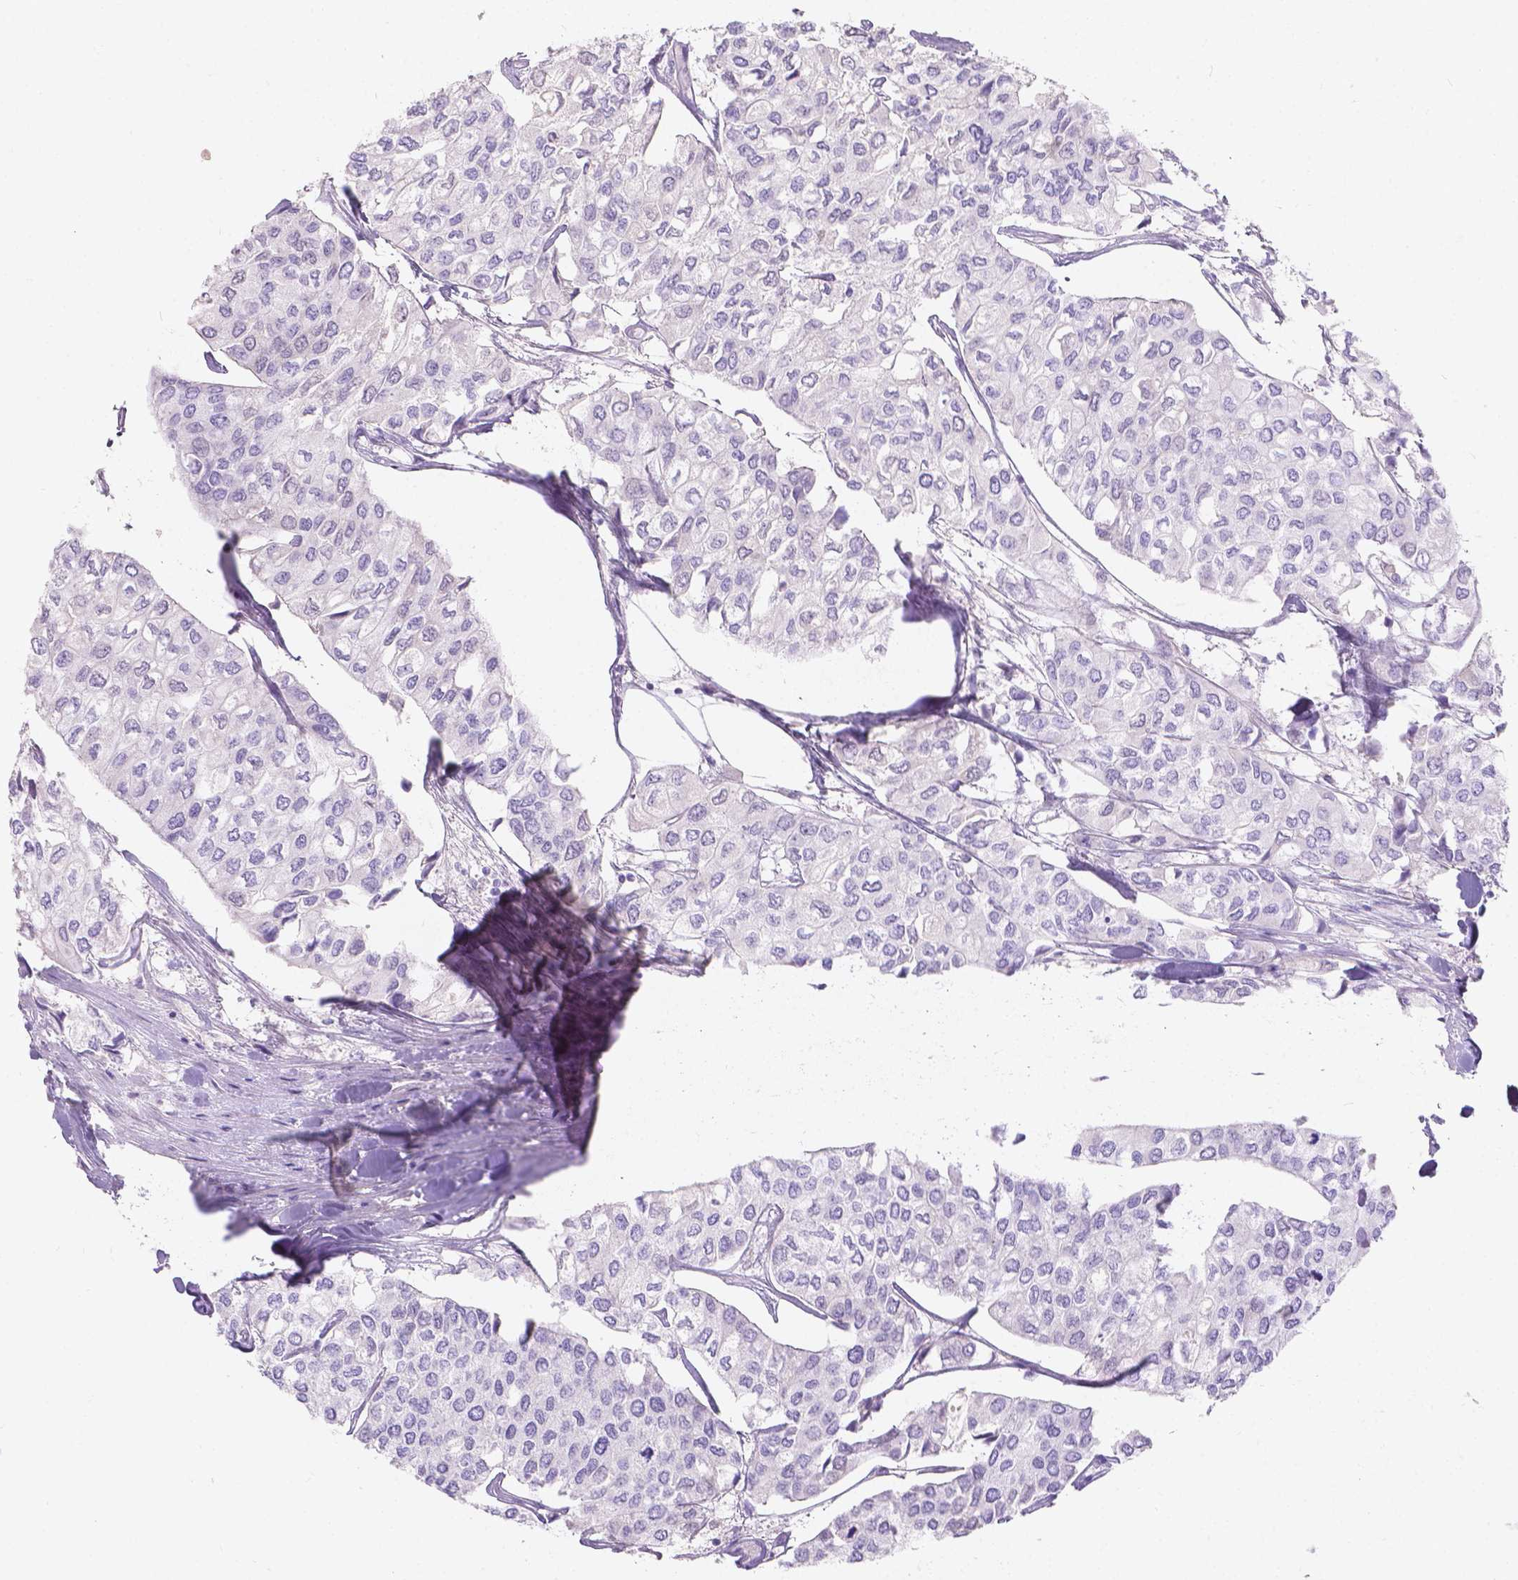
{"staining": {"intensity": "negative", "quantity": "none", "location": "none"}, "tissue": "urothelial cancer", "cell_type": "Tumor cells", "image_type": "cancer", "snomed": [{"axis": "morphology", "description": "Urothelial carcinoma, High grade"}, {"axis": "topography", "description": "Urinary bladder"}], "caption": "IHC image of neoplastic tissue: human urothelial cancer stained with DAB (3,3'-diaminobenzidine) shows no significant protein positivity in tumor cells. The staining was performed using DAB to visualize the protein expression in brown, while the nuclei were stained in blue with hematoxylin (Magnification: 20x).", "gene": "GAL3ST2", "patient": {"sex": "male", "age": 73}}